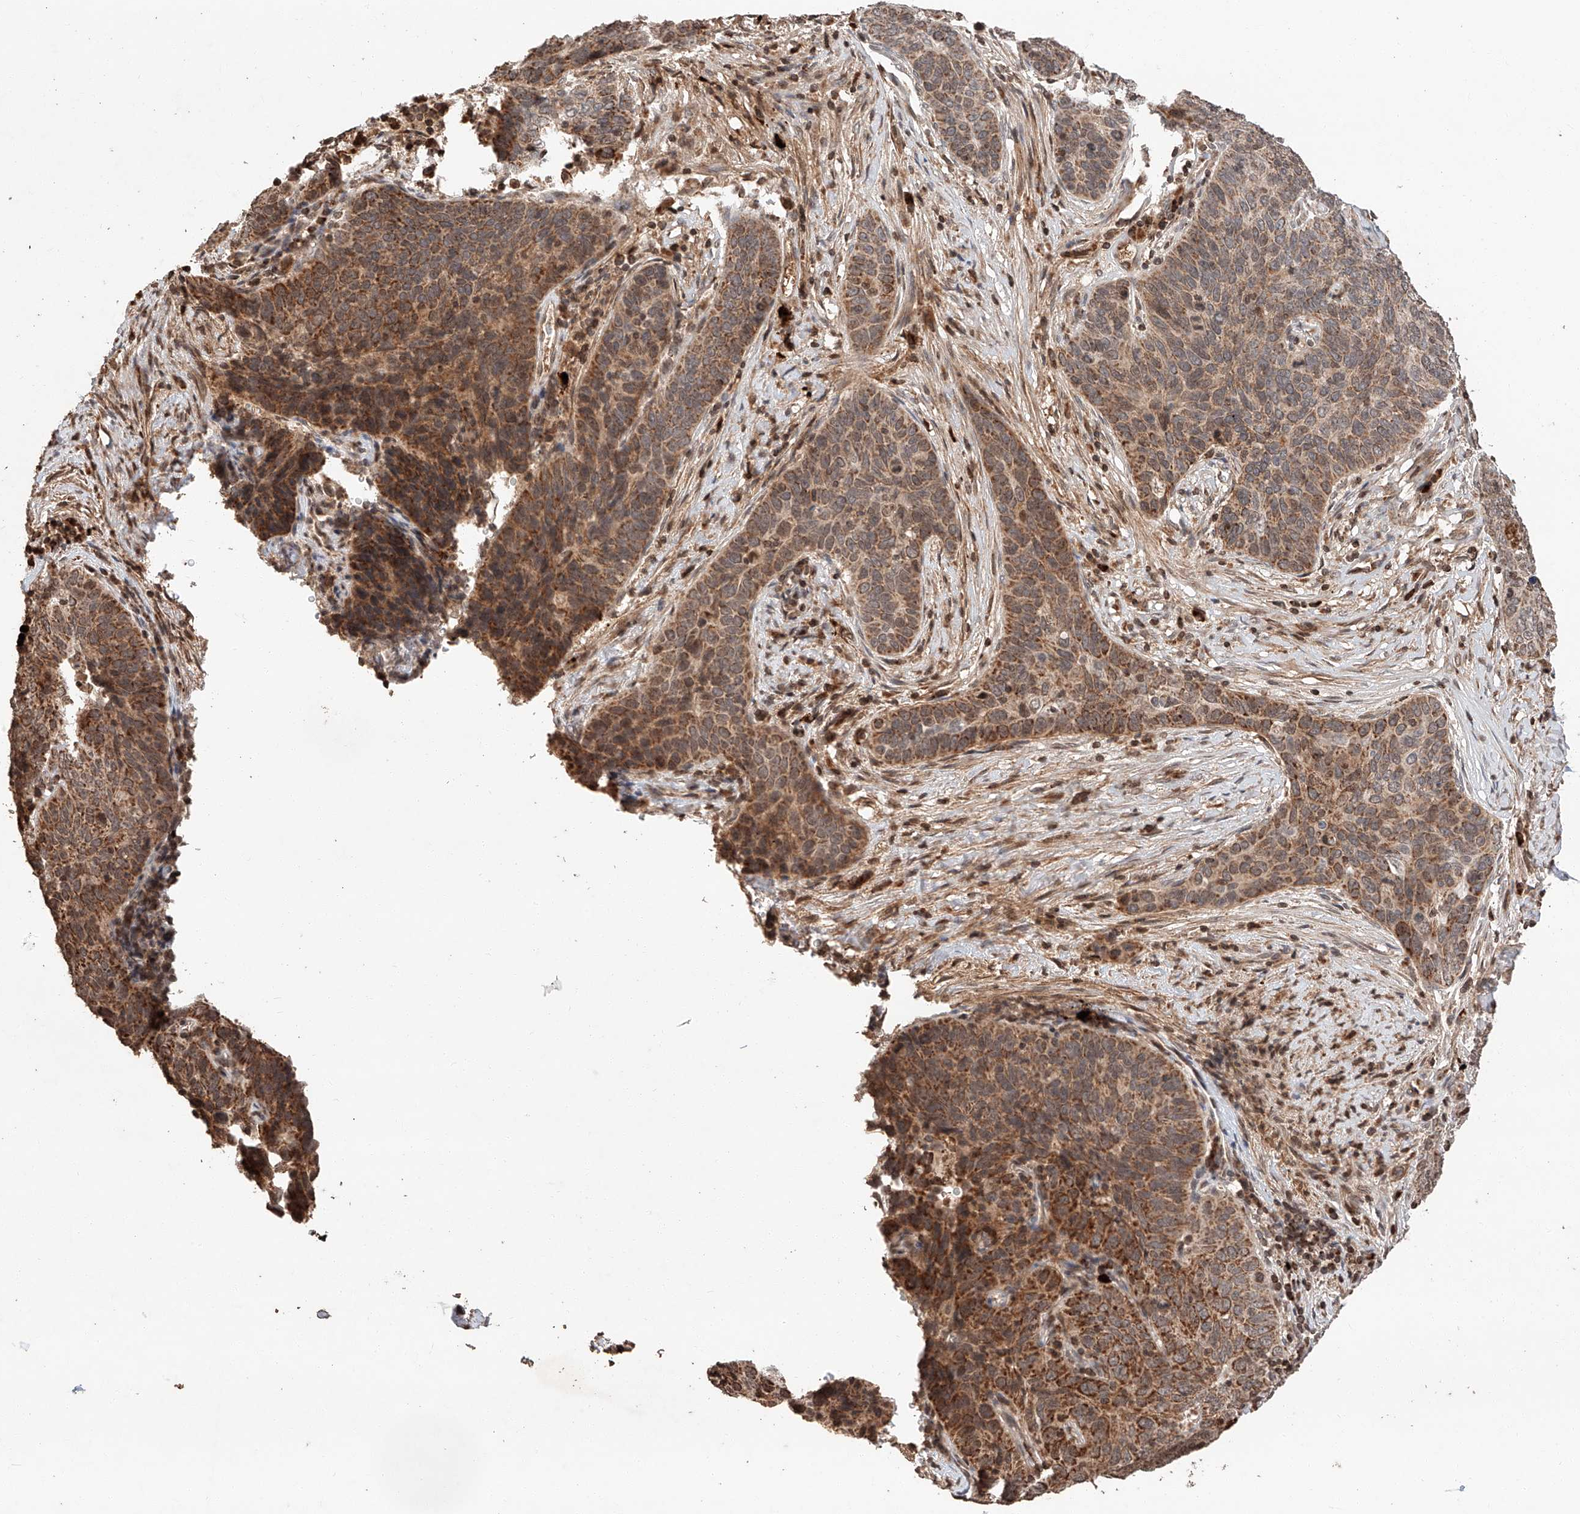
{"staining": {"intensity": "moderate", "quantity": ">75%", "location": "cytoplasmic/membranous"}, "tissue": "cervical cancer", "cell_type": "Tumor cells", "image_type": "cancer", "snomed": [{"axis": "morphology", "description": "Squamous cell carcinoma, NOS"}, {"axis": "topography", "description": "Cervix"}], "caption": "IHC of cervical cancer (squamous cell carcinoma) exhibits medium levels of moderate cytoplasmic/membranous expression in approximately >75% of tumor cells.", "gene": "ARHGAP33", "patient": {"sex": "female", "age": 60}}